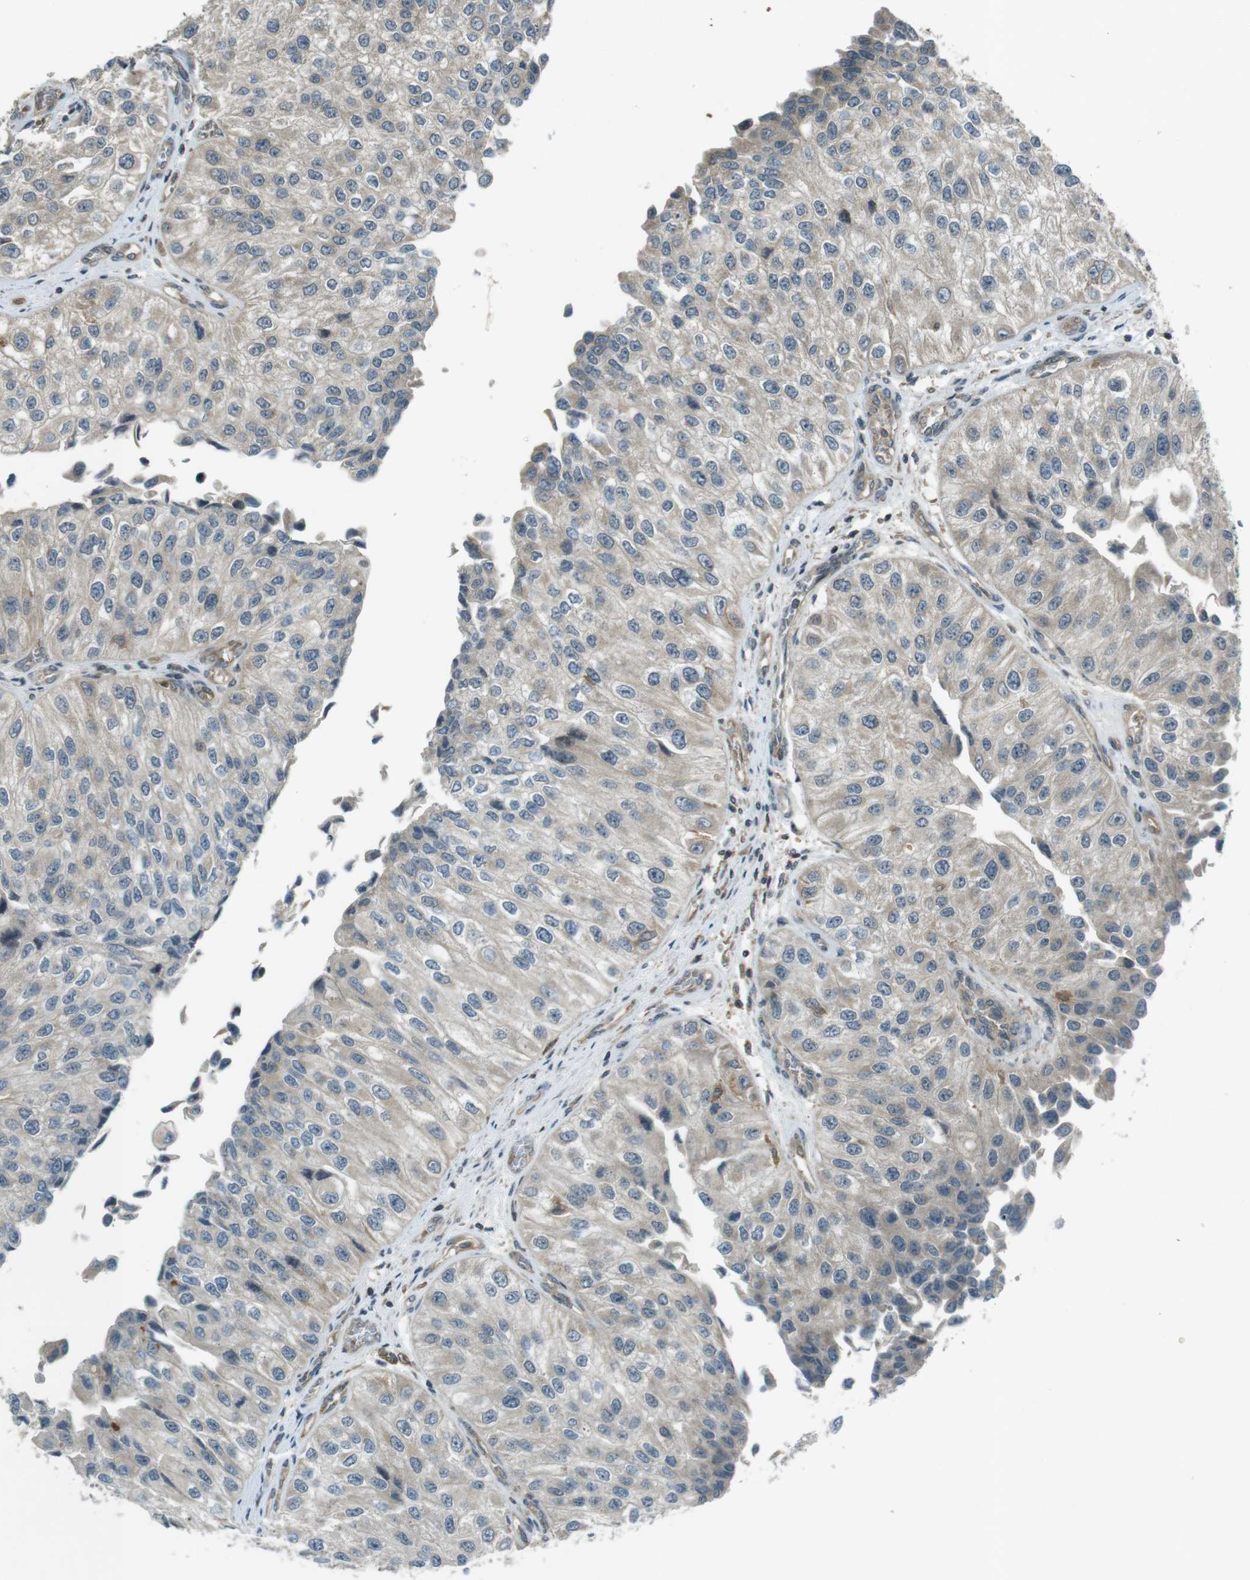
{"staining": {"intensity": "negative", "quantity": "none", "location": "none"}, "tissue": "urothelial cancer", "cell_type": "Tumor cells", "image_type": "cancer", "snomed": [{"axis": "morphology", "description": "Urothelial carcinoma, High grade"}, {"axis": "topography", "description": "Kidney"}, {"axis": "topography", "description": "Urinary bladder"}], "caption": "An immunohistochemistry (IHC) photomicrograph of urothelial cancer is shown. There is no staining in tumor cells of urothelial cancer.", "gene": "ZYX", "patient": {"sex": "male", "age": 77}}